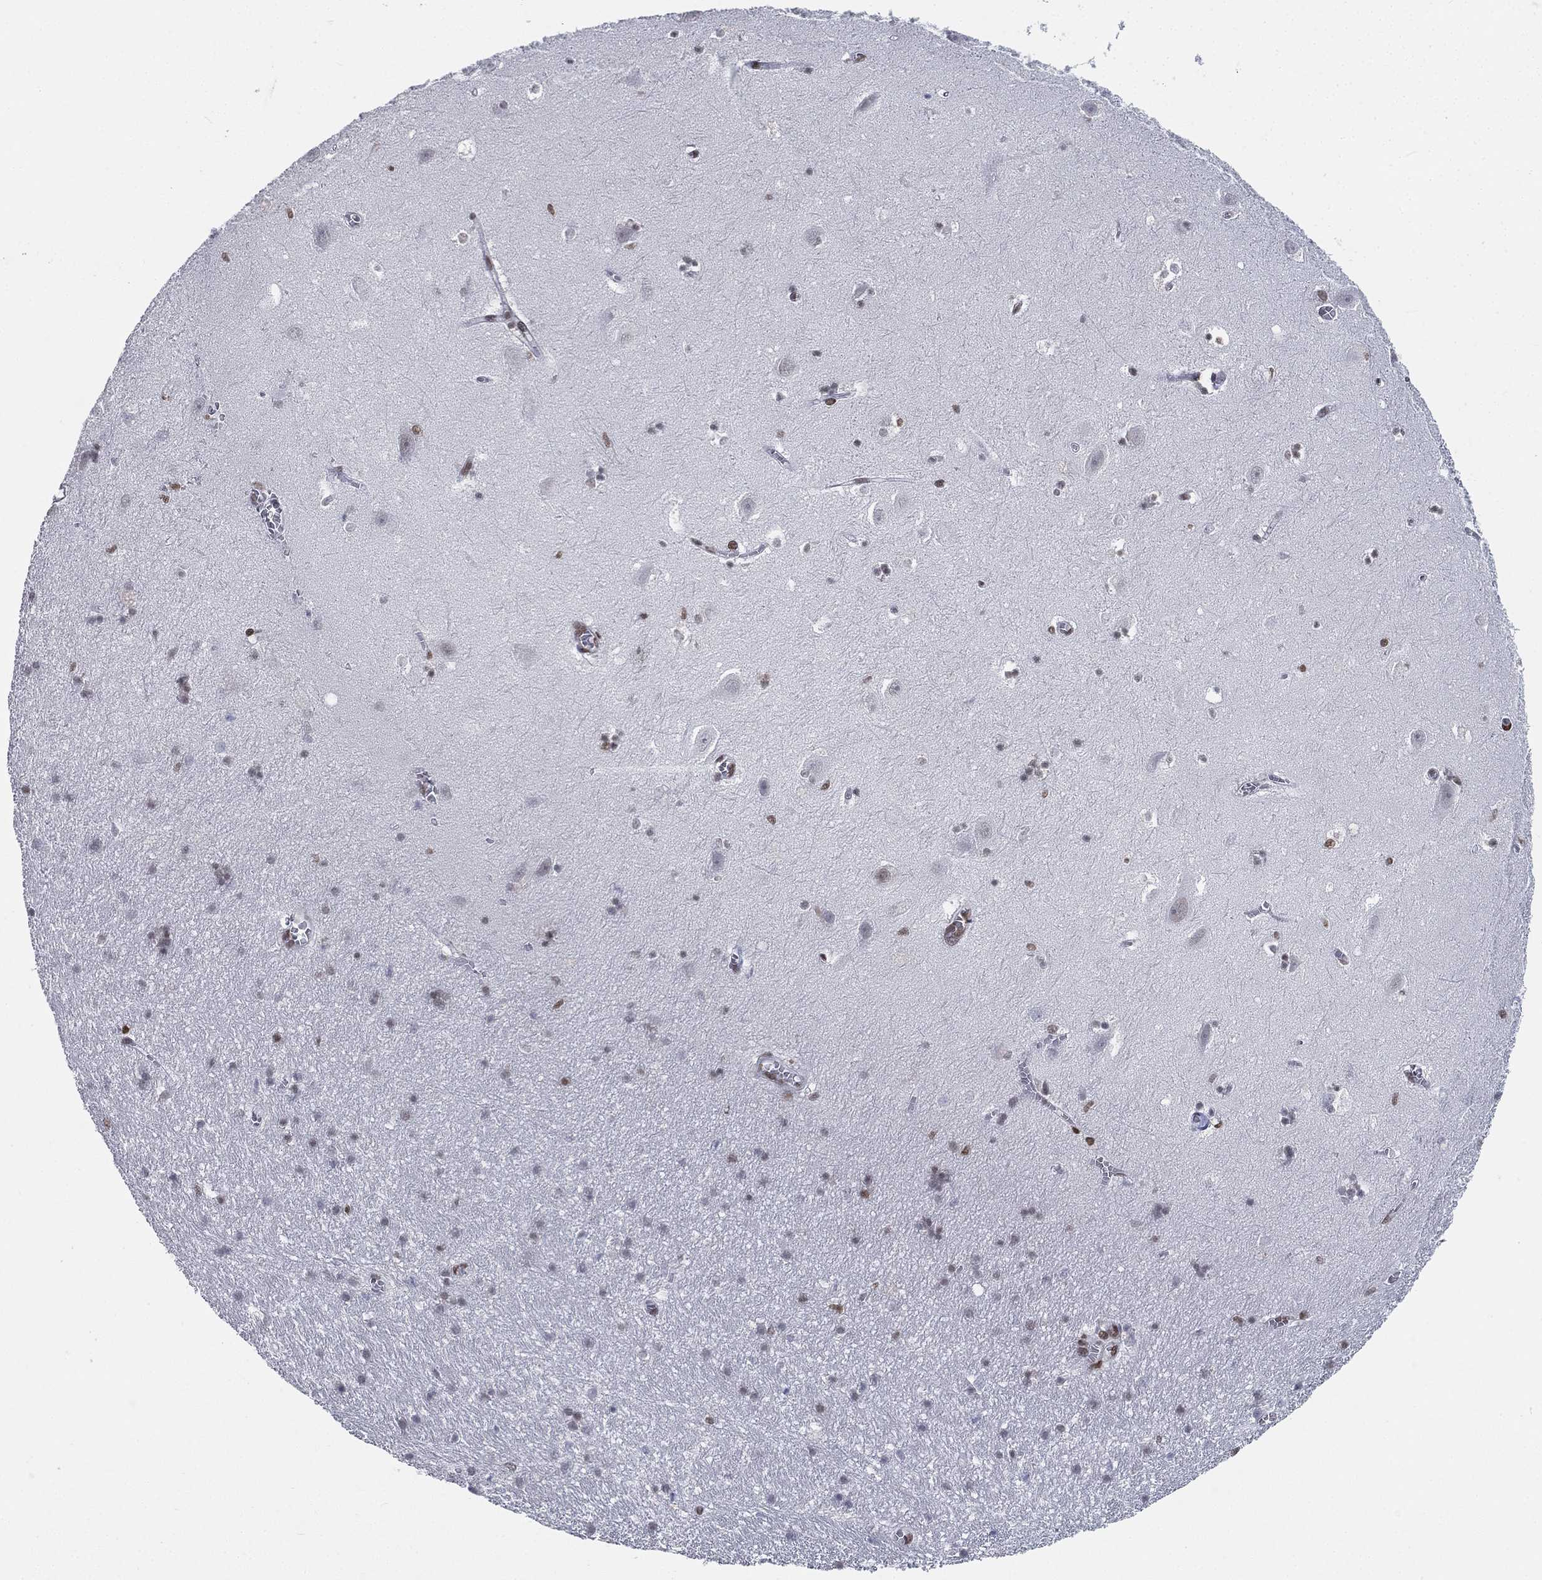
{"staining": {"intensity": "strong", "quantity": "25%-75%", "location": "nuclear"}, "tissue": "hippocampus", "cell_type": "Glial cells", "image_type": "normal", "snomed": [{"axis": "morphology", "description": "Normal tissue, NOS"}, {"axis": "topography", "description": "Hippocampus"}], "caption": "Immunohistochemical staining of unremarkable human hippocampus displays strong nuclear protein positivity in approximately 25%-75% of glial cells. Immunohistochemistry (ihc) stains the protein of interest in brown and the nuclei are stained blue.", "gene": "FUBP3", "patient": {"sex": "female", "age": 64}}